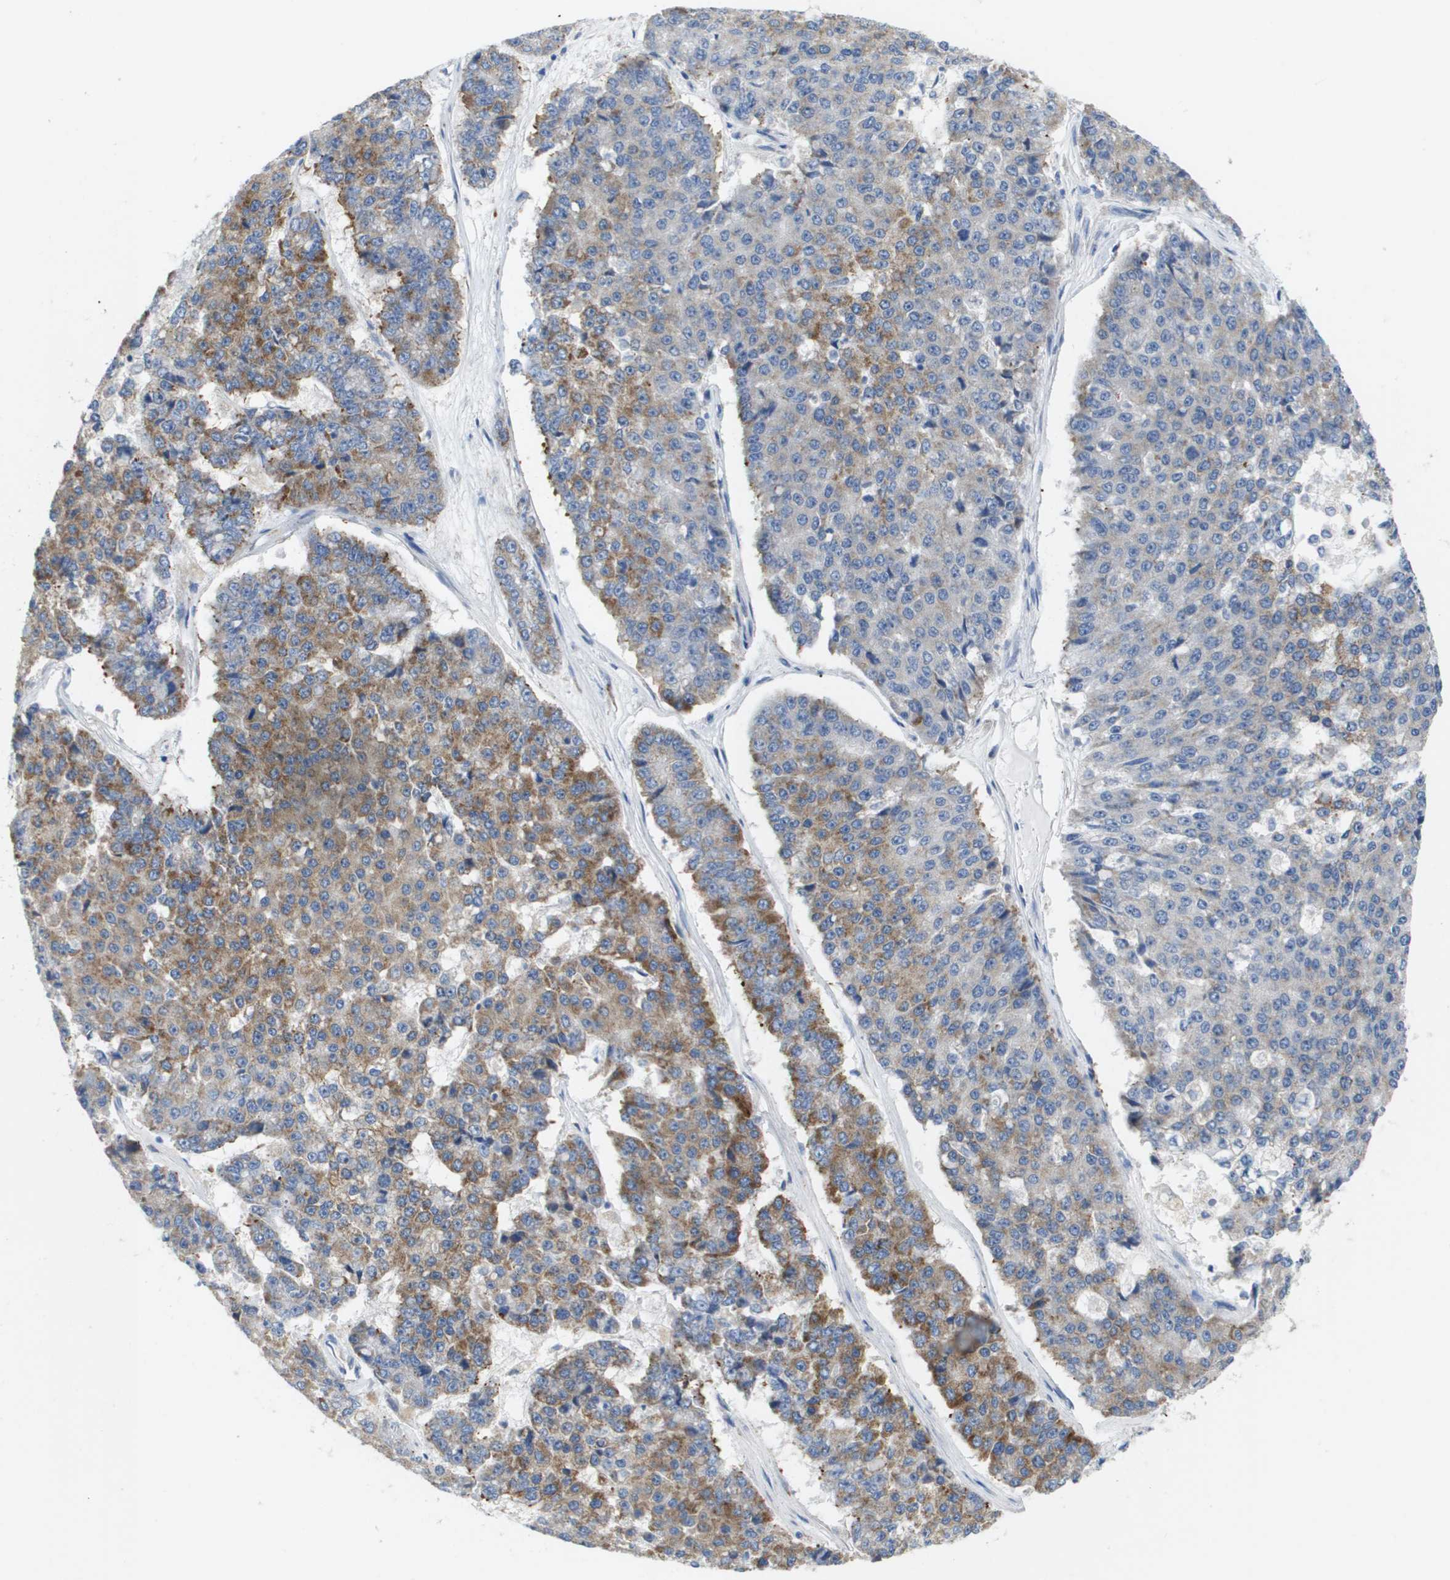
{"staining": {"intensity": "moderate", "quantity": "25%-75%", "location": "cytoplasmic/membranous"}, "tissue": "pancreatic cancer", "cell_type": "Tumor cells", "image_type": "cancer", "snomed": [{"axis": "morphology", "description": "Adenocarcinoma, NOS"}, {"axis": "topography", "description": "Pancreas"}], "caption": "Immunohistochemical staining of human adenocarcinoma (pancreatic) displays moderate cytoplasmic/membranous protein staining in about 25%-75% of tumor cells.", "gene": "CD3G", "patient": {"sex": "male", "age": 50}}